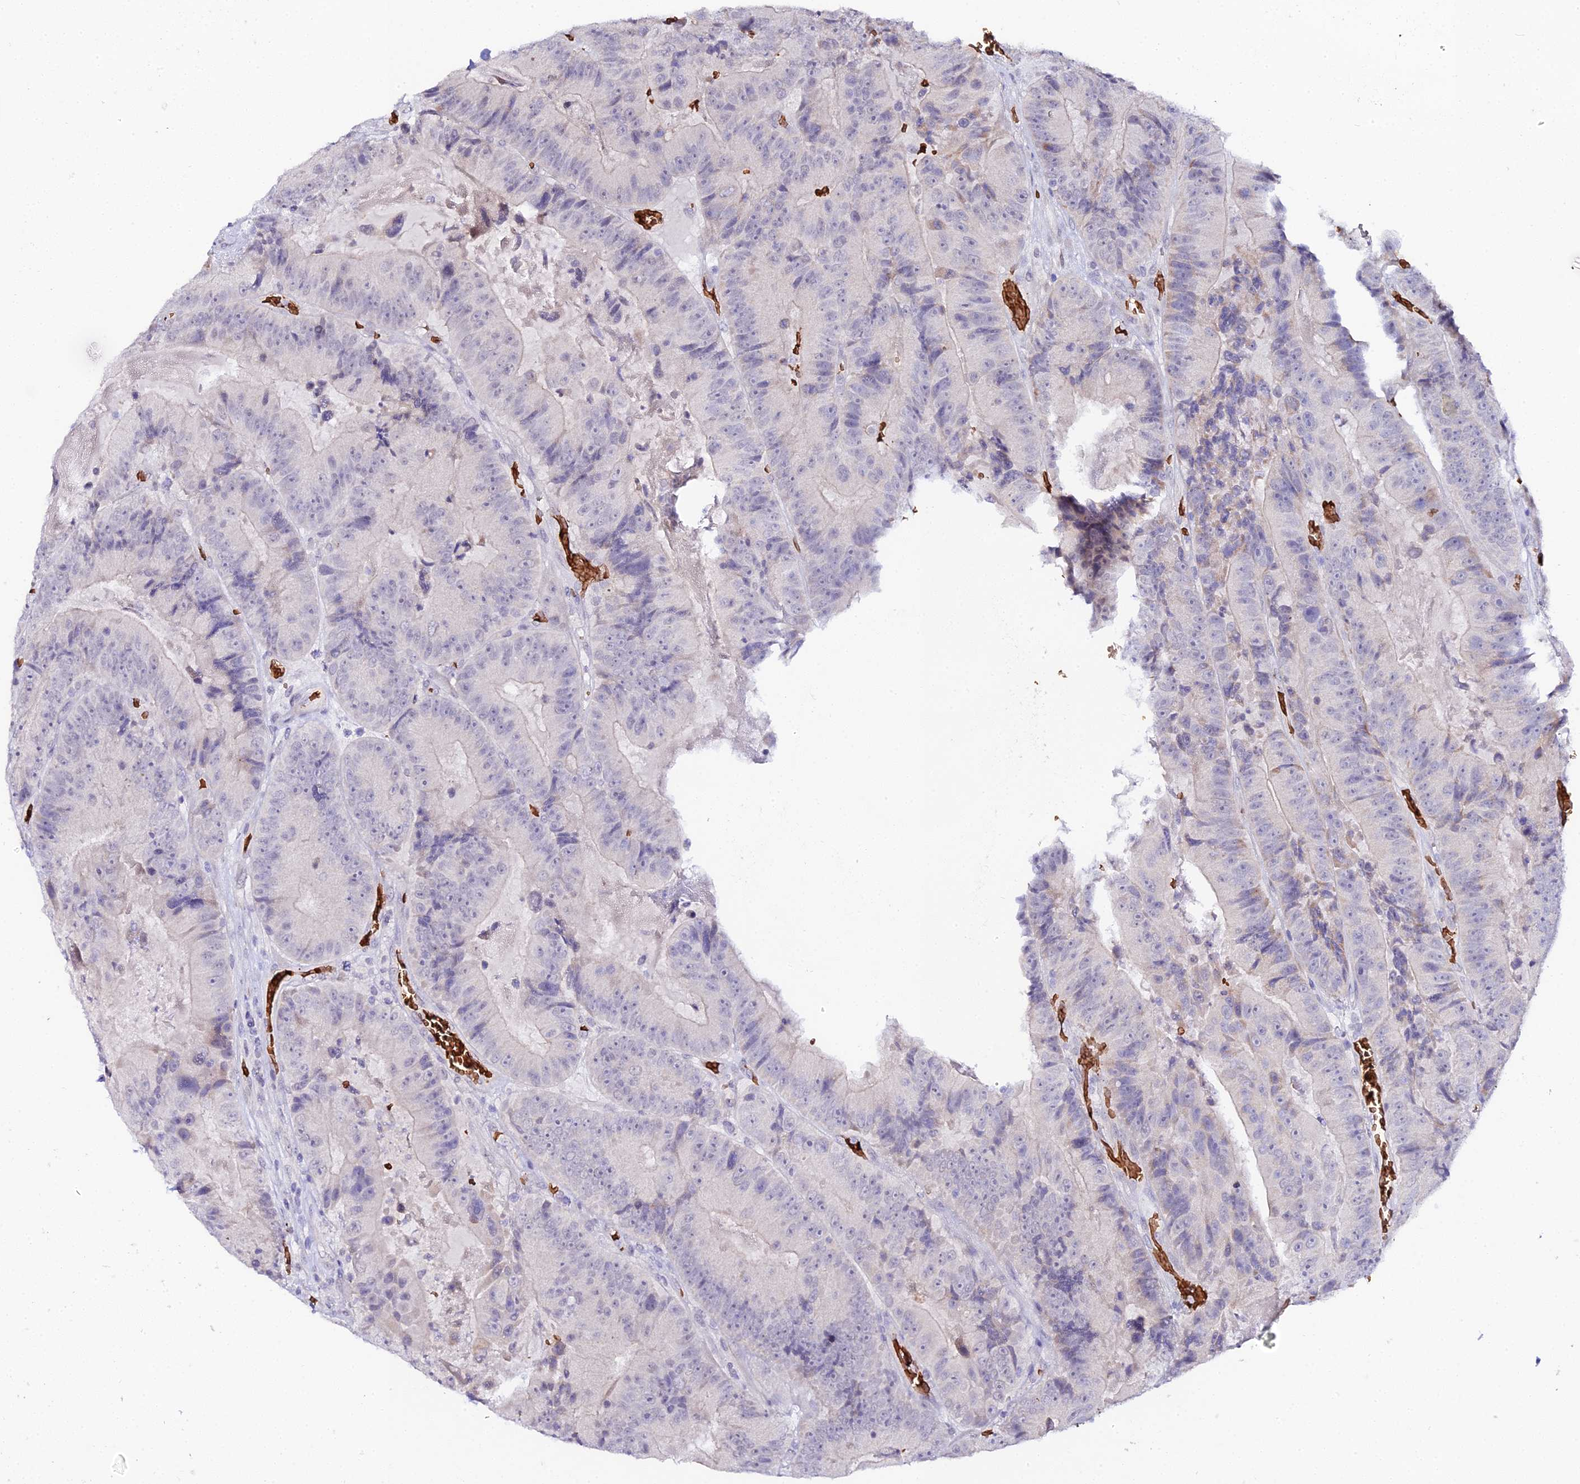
{"staining": {"intensity": "negative", "quantity": "none", "location": "none"}, "tissue": "colorectal cancer", "cell_type": "Tumor cells", "image_type": "cancer", "snomed": [{"axis": "morphology", "description": "Adenocarcinoma, NOS"}, {"axis": "topography", "description": "Colon"}], "caption": "DAB (3,3'-diaminobenzidine) immunohistochemical staining of colorectal adenocarcinoma exhibits no significant staining in tumor cells.", "gene": "CFAP45", "patient": {"sex": "female", "age": 86}}